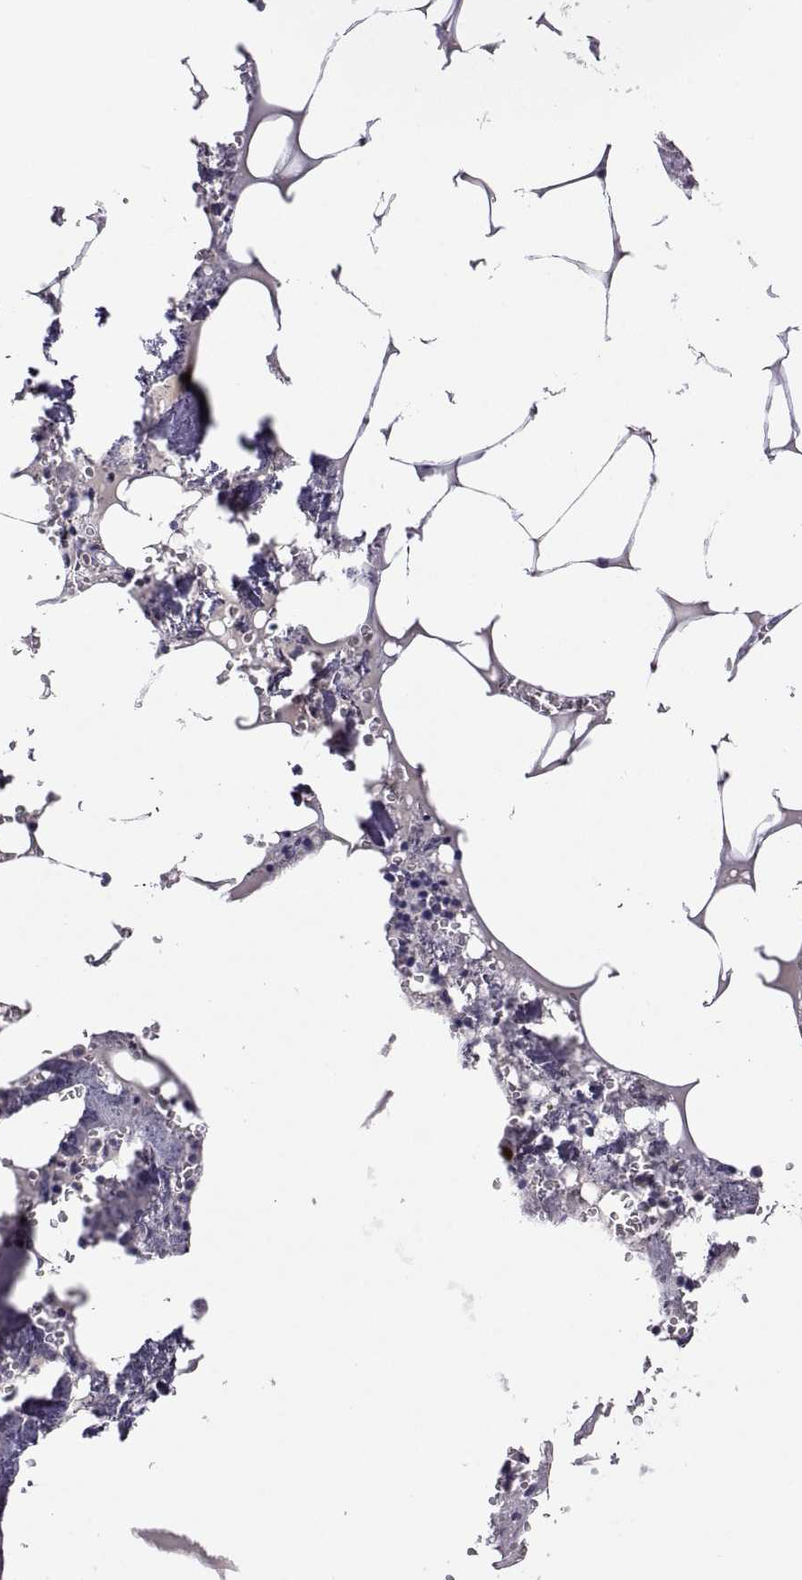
{"staining": {"intensity": "negative", "quantity": "none", "location": "none"}, "tissue": "bone marrow", "cell_type": "Hematopoietic cells", "image_type": "normal", "snomed": [{"axis": "morphology", "description": "Normal tissue, NOS"}, {"axis": "topography", "description": "Bone marrow"}], "caption": "Hematopoietic cells show no significant expression in unremarkable bone marrow. (DAB IHC visualized using brightfield microscopy, high magnification).", "gene": "FGF9", "patient": {"sex": "male", "age": 54}}